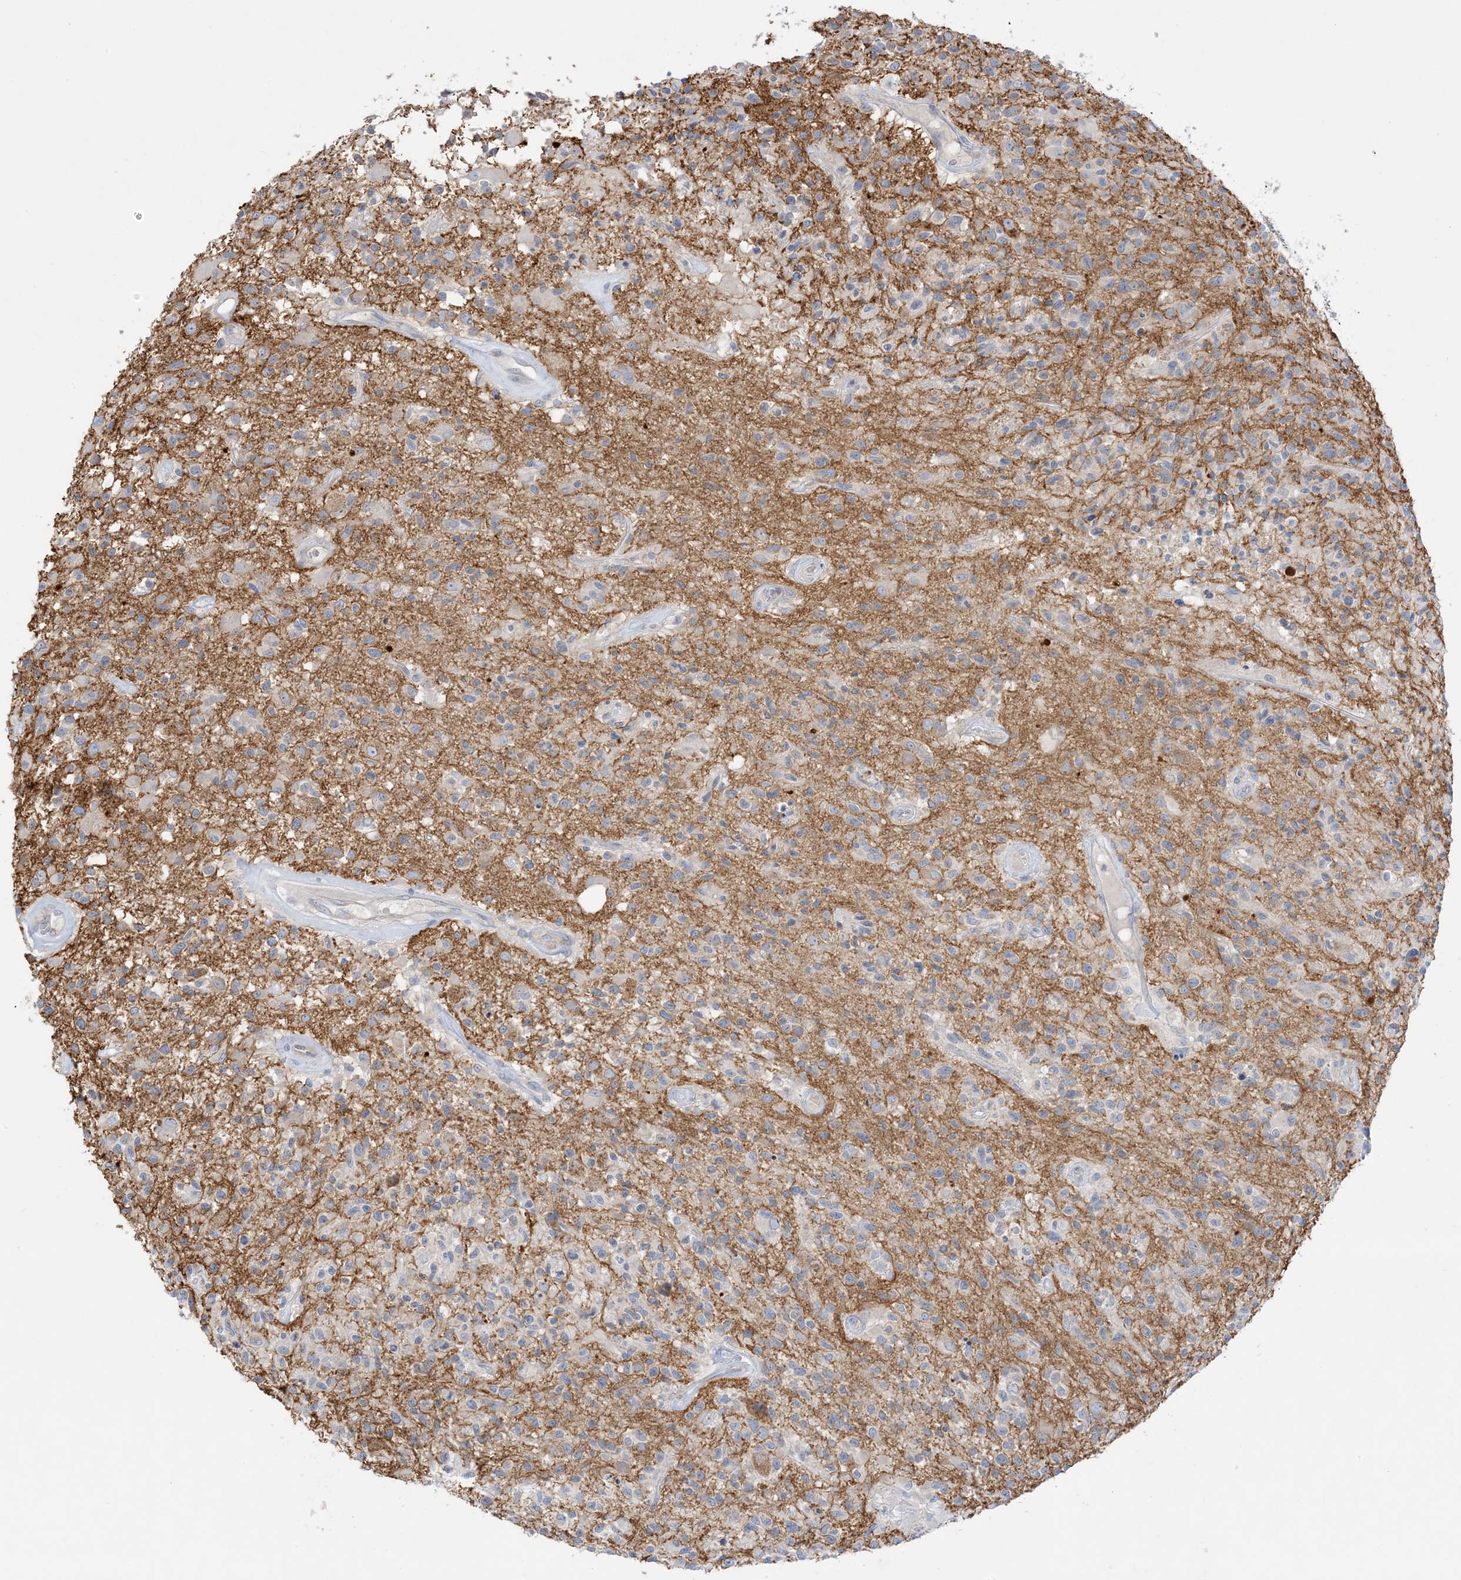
{"staining": {"intensity": "weak", "quantity": "<25%", "location": "cytoplasmic/membranous"}, "tissue": "glioma", "cell_type": "Tumor cells", "image_type": "cancer", "snomed": [{"axis": "morphology", "description": "Glioma, malignant, High grade"}, {"axis": "morphology", "description": "Glioblastoma, NOS"}, {"axis": "topography", "description": "Brain"}], "caption": "High power microscopy image of an immunohistochemistry image of glioma, revealing no significant staining in tumor cells.", "gene": "FAM184A", "patient": {"sex": "male", "age": 60}}